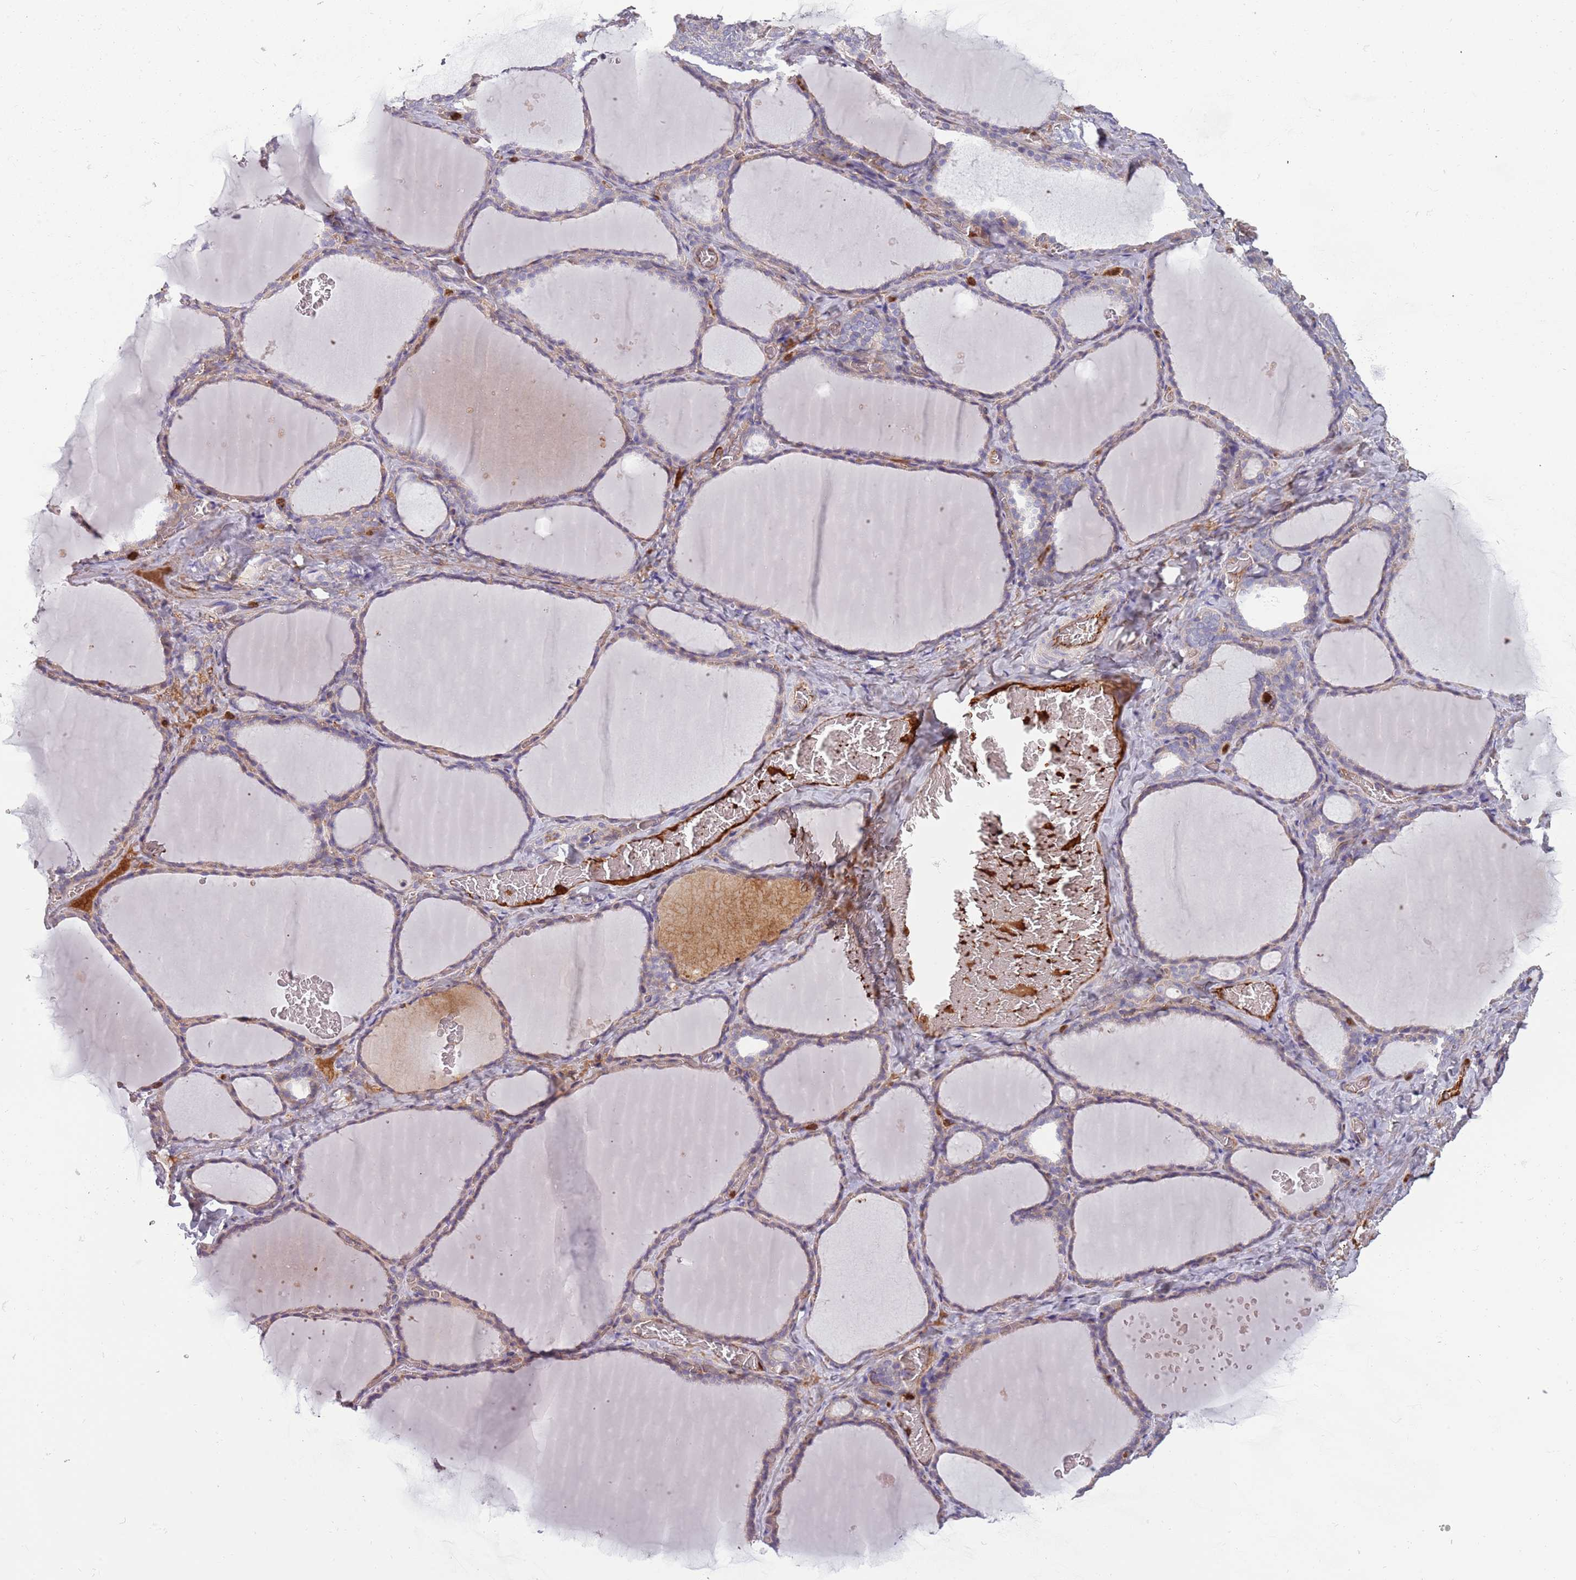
{"staining": {"intensity": "weak", "quantity": "25%-75%", "location": "cytoplasmic/membranous"}, "tissue": "thyroid gland", "cell_type": "Glandular cells", "image_type": "normal", "snomed": [{"axis": "morphology", "description": "Normal tissue, NOS"}, {"axis": "topography", "description": "Thyroid gland"}], "caption": "Brown immunohistochemical staining in unremarkable human thyroid gland reveals weak cytoplasmic/membranous expression in about 25%-75% of glandular cells.", "gene": "NADK", "patient": {"sex": "female", "age": 39}}